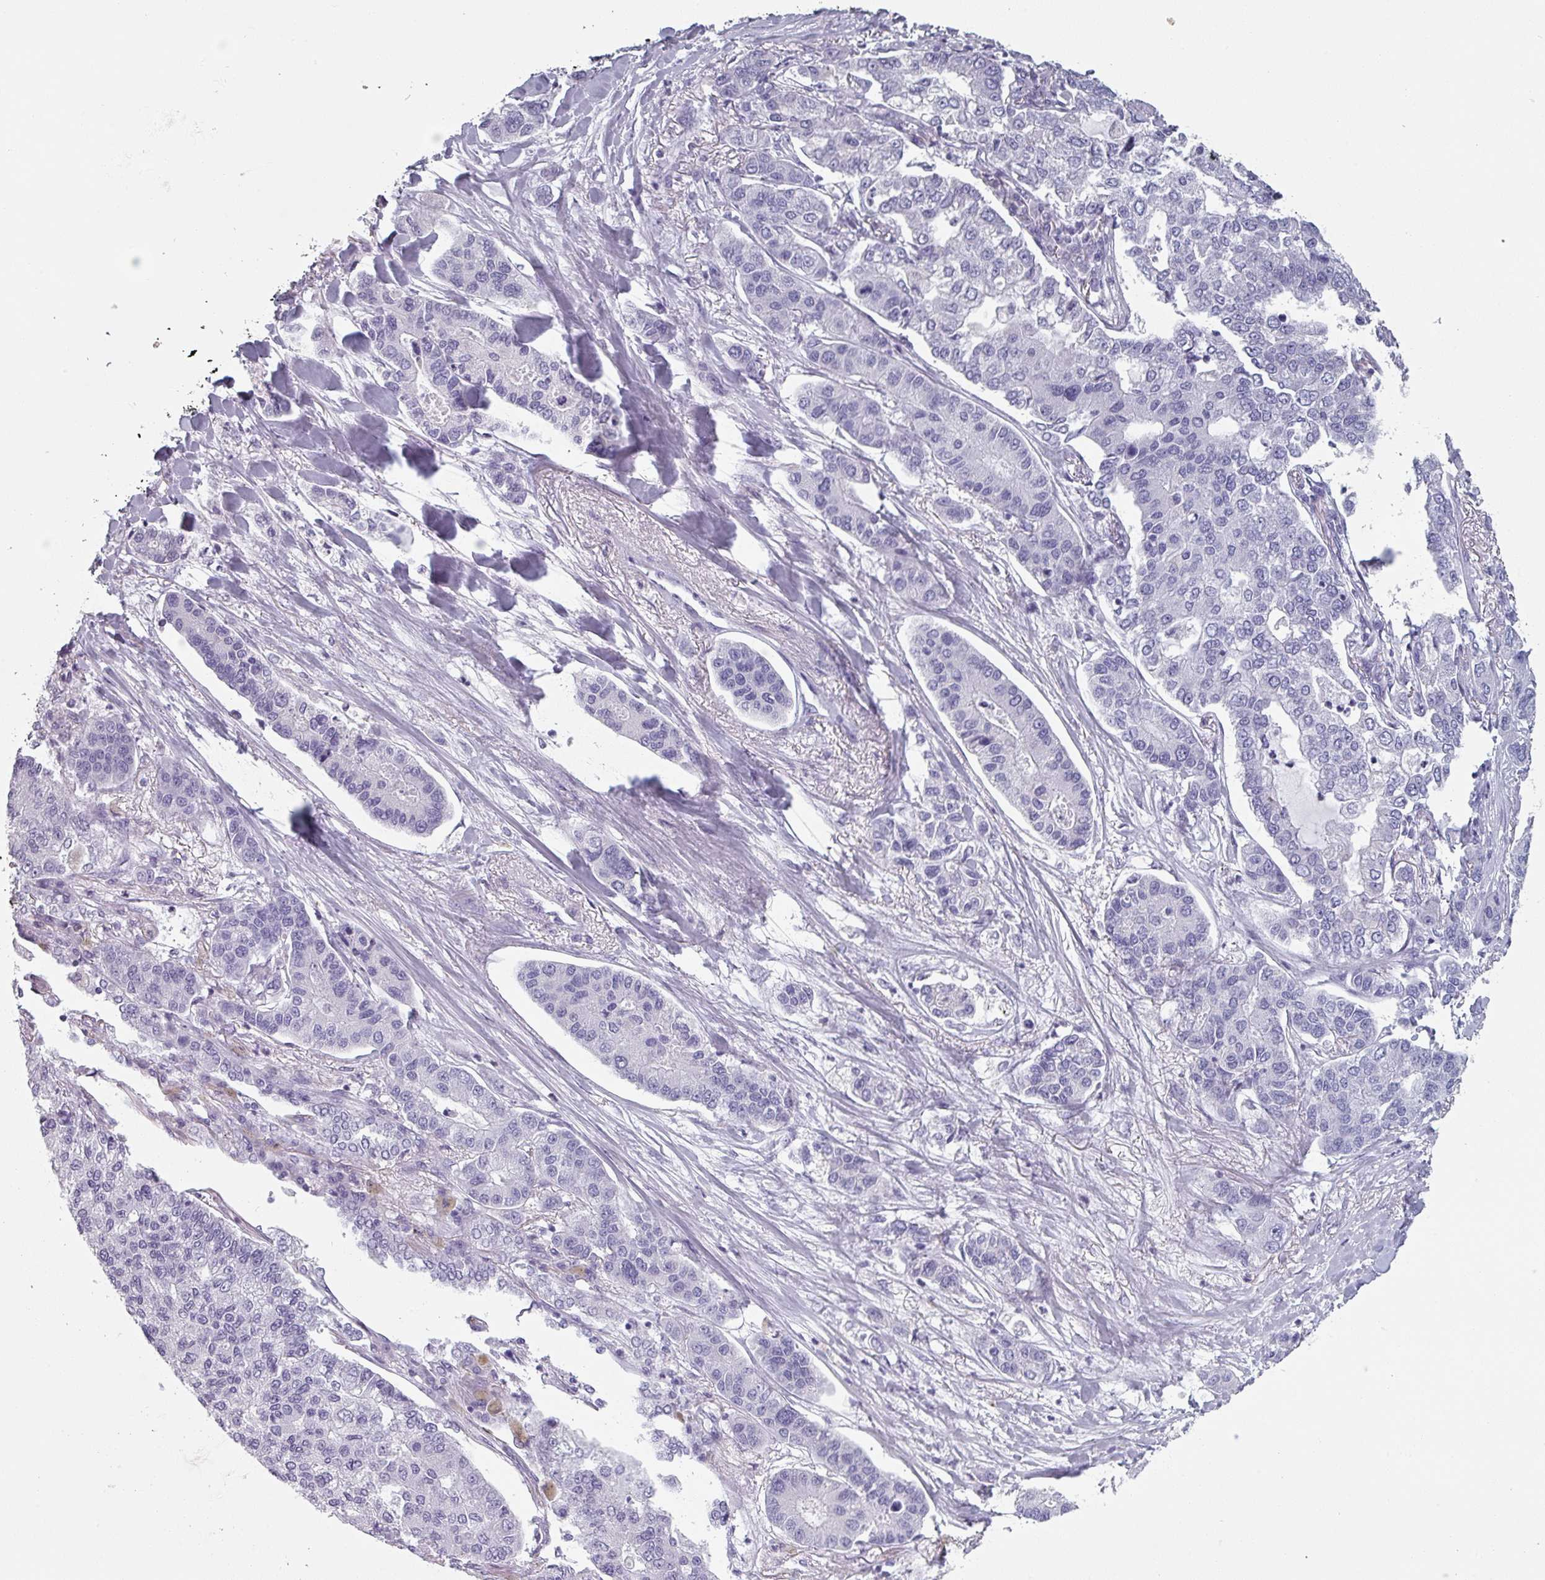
{"staining": {"intensity": "negative", "quantity": "none", "location": "none"}, "tissue": "lung cancer", "cell_type": "Tumor cells", "image_type": "cancer", "snomed": [{"axis": "morphology", "description": "Adenocarcinoma, NOS"}, {"axis": "topography", "description": "Lung"}], "caption": "The micrograph exhibits no significant positivity in tumor cells of lung cancer (adenocarcinoma).", "gene": "SLC35G2", "patient": {"sex": "male", "age": 49}}